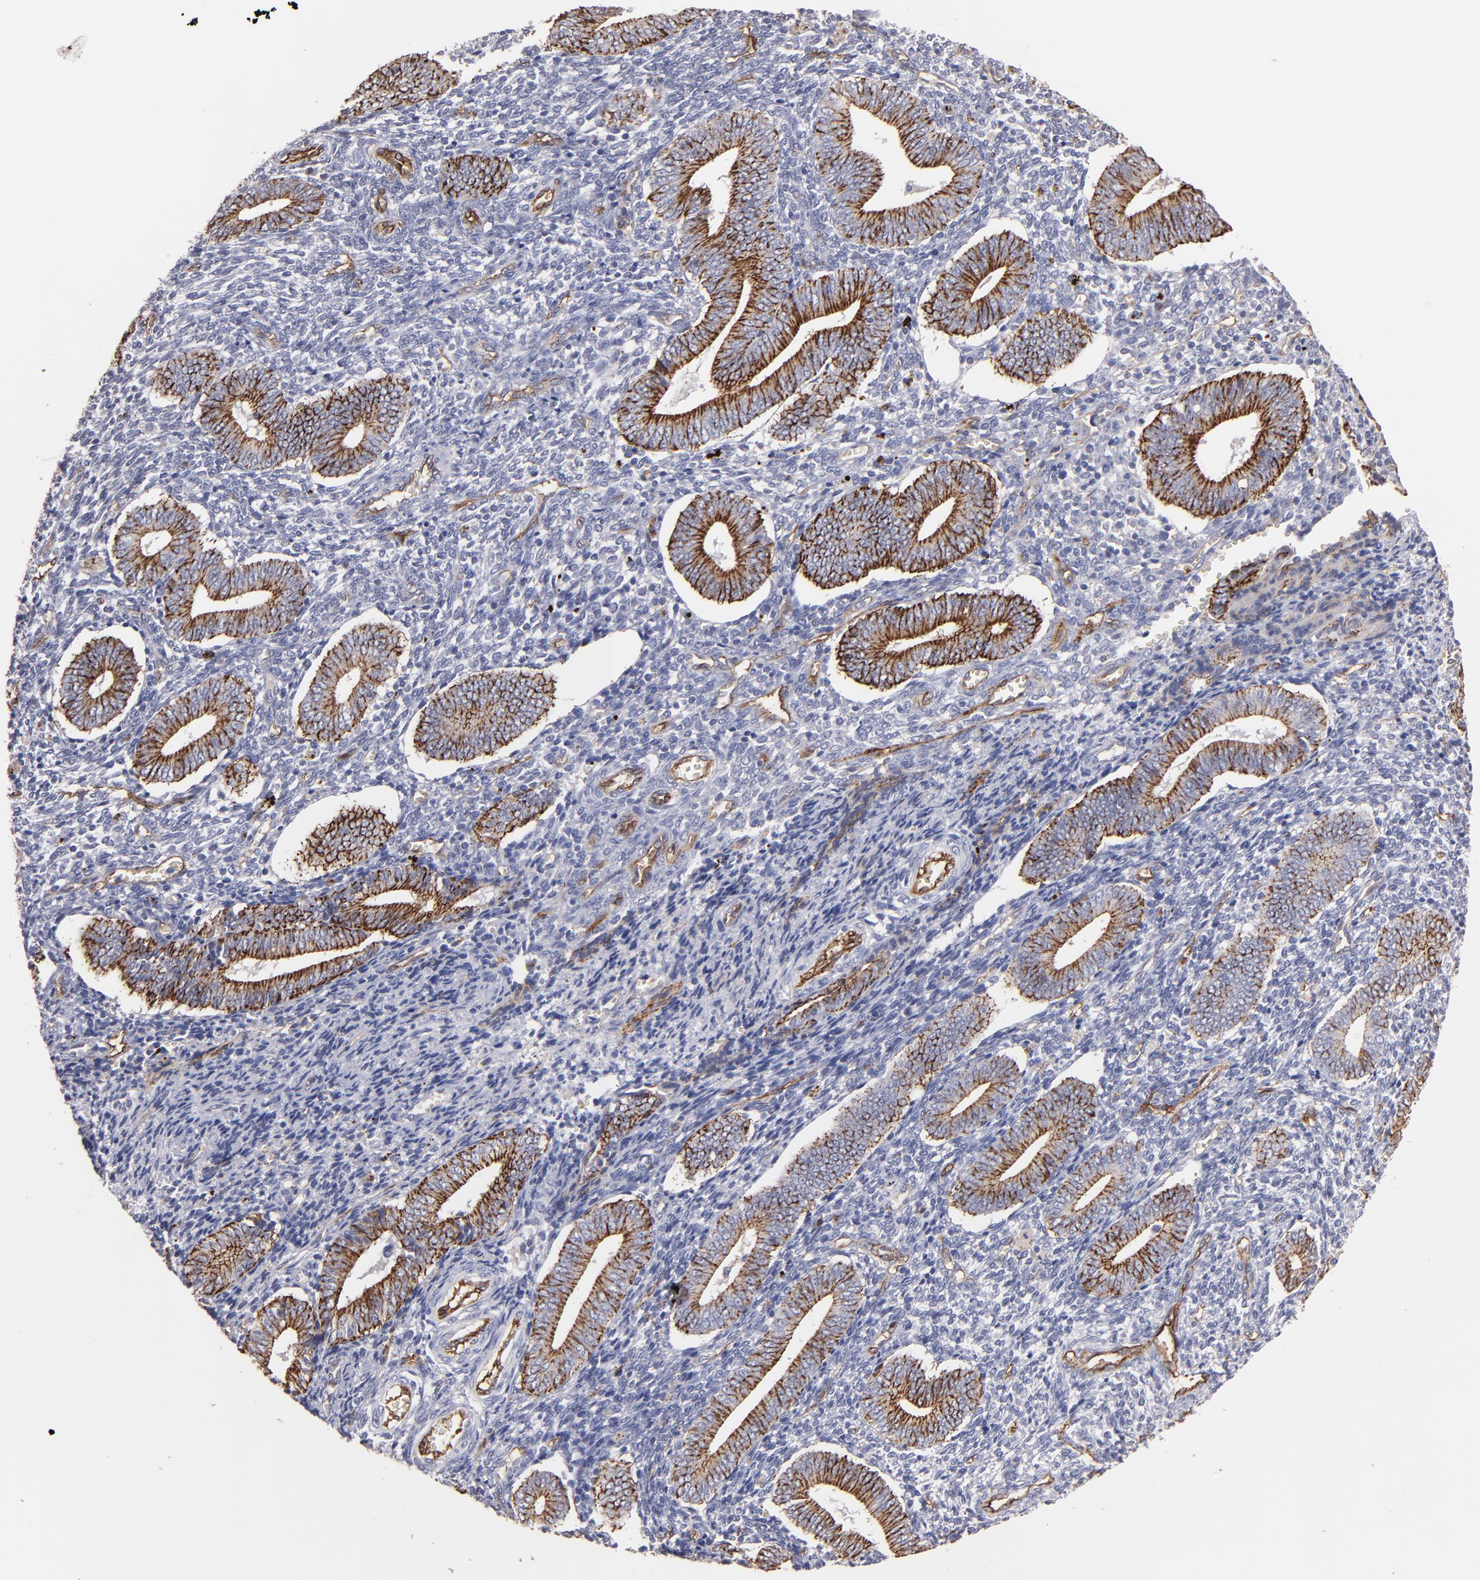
{"staining": {"intensity": "negative", "quantity": "none", "location": "none"}, "tissue": "endometrium", "cell_type": "Cells in endometrial stroma", "image_type": "normal", "snomed": [{"axis": "morphology", "description": "Normal tissue, NOS"}, {"axis": "topography", "description": "Uterus"}, {"axis": "topography", "description": "Endometrium"}], "caption": "An immunohistochemistry image of normal endometrium is shown. There is no staining in cells in endometrial stroma of endometrium.", "gene": "CLDN5", "patient": {"sex": "female", "age": 33}}